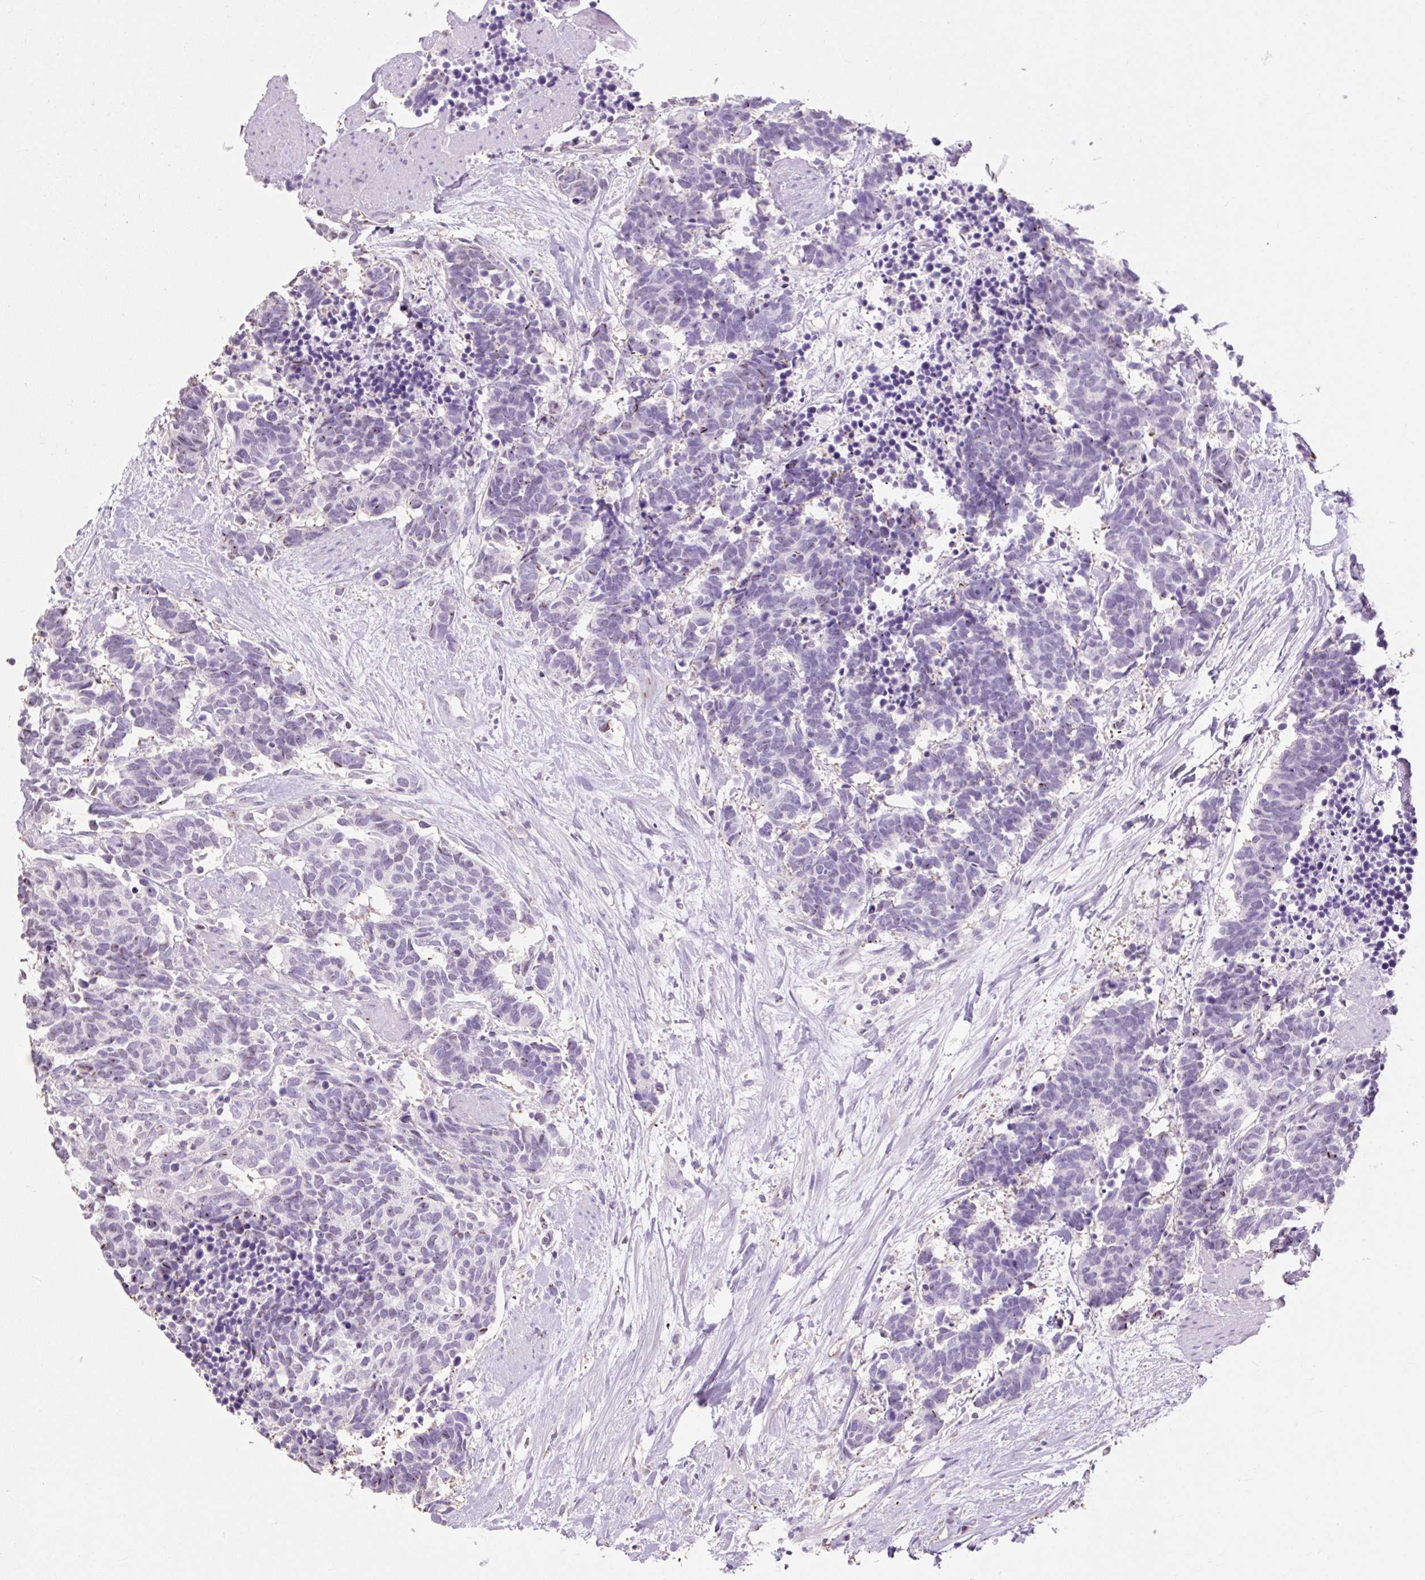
{"staining": {"intensity": "negative", "quantity": "none", "location": "none"}, "tissue": "carcinoid", "cell_type": "Tumor cells", "image_type": "cancer", "snomed": [{"axis": "morphology", "description": "Carcinoma, NOS"}, {"axis": "morphology", "description": "Carcinoid, malignant, NOS"}, {"axis": "topography", "description": "Prostate"}], "caption": "An image of carcinoid stained for a protein demonstrates no brown staining in tumor cells.", "gene": "OR10A7", "patient": {"sex": "male", "age": 57}}